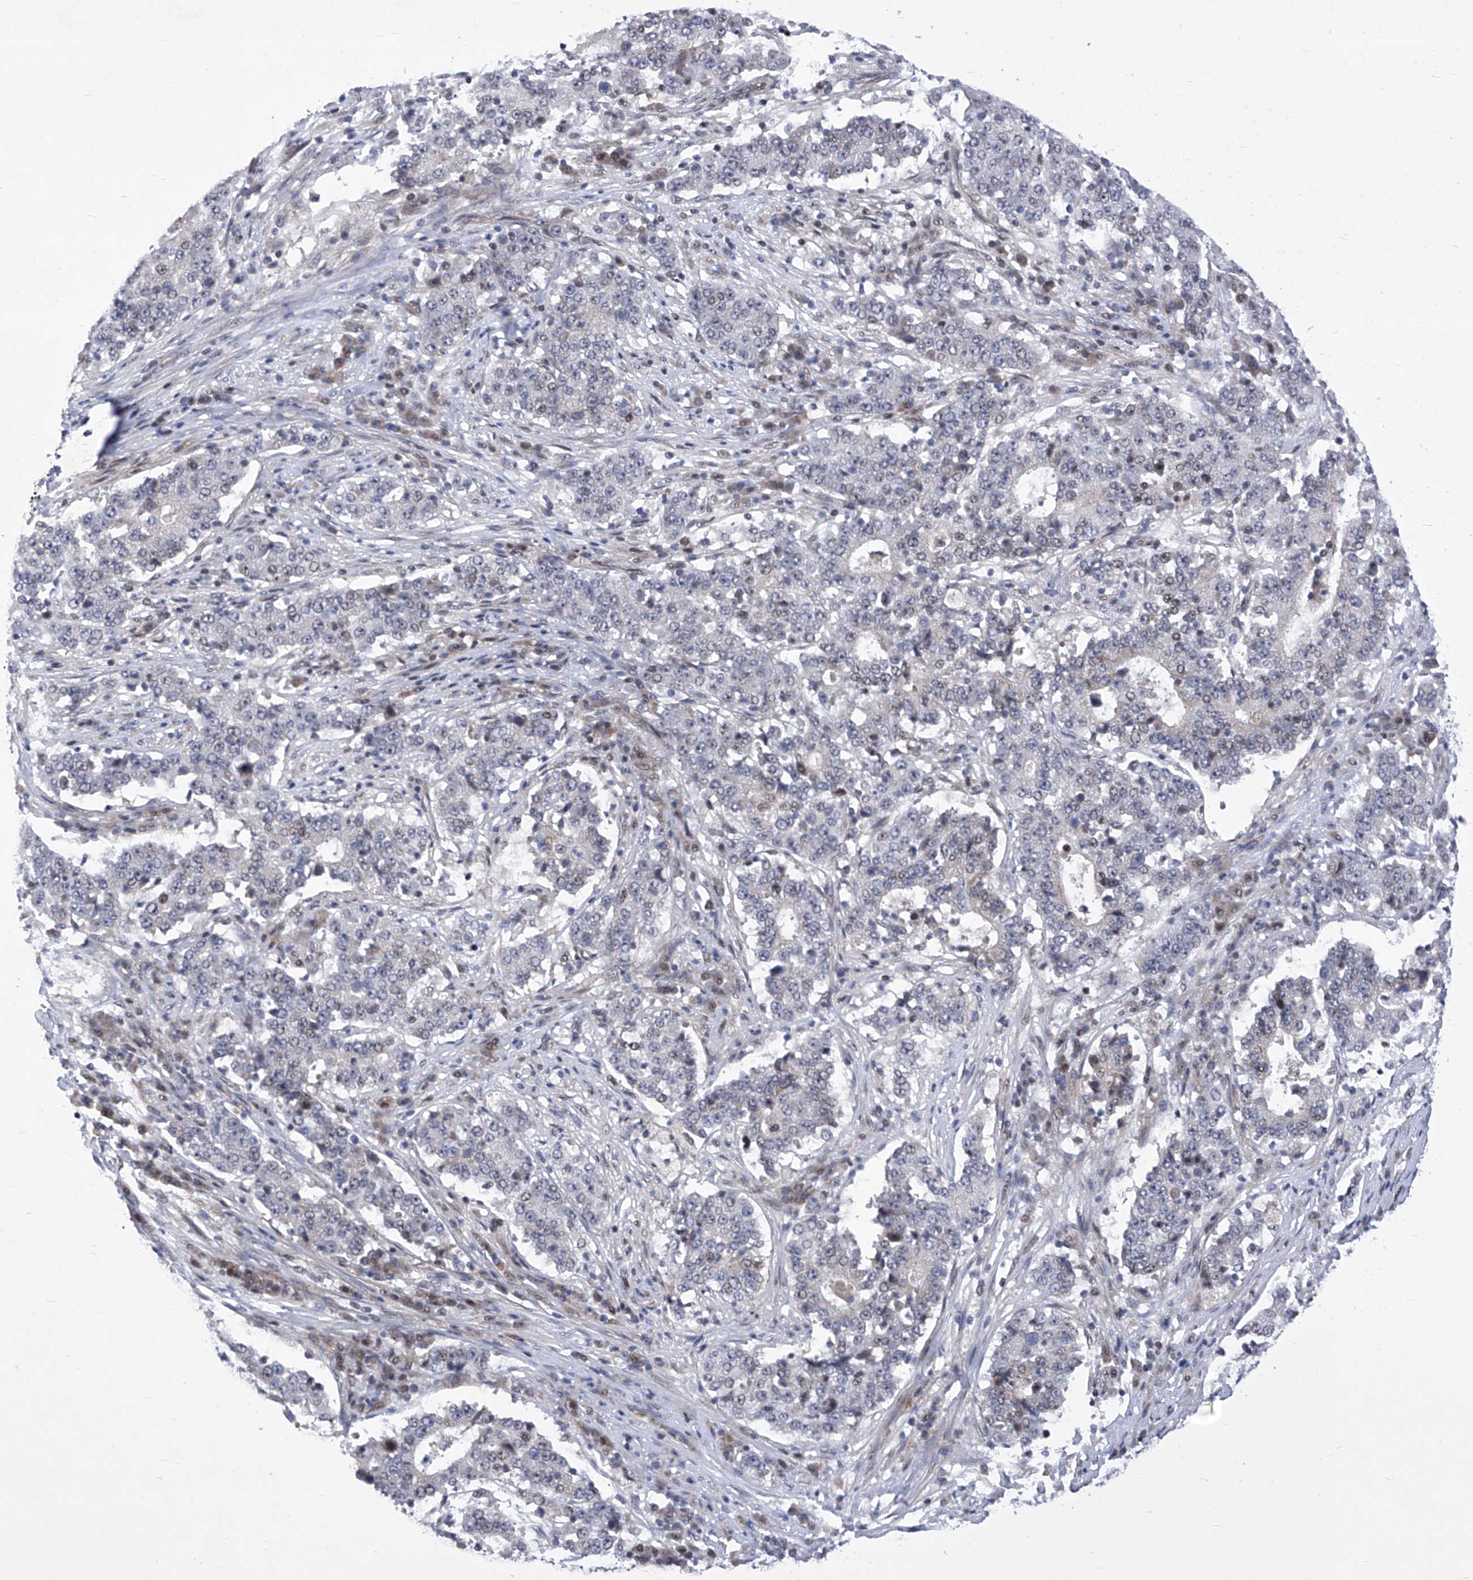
{"staining": {"intensity": "negative", "quantity": "none", "location": "none"}, "tissue": "stomach cancer", "cell_type": "Tumor cells", "image_type": "cancer", "snomed": [{"axis": "morphology", "description": "Adenocarcinoma, NOS"}, {"axis": "topography", "description": "Stomach"}], "caption": "The photomicrograph reveals no significant staining in tumor cells of adenocarcinoma (stomach).", "gene": "NUFIP1", "patient": {"sex": "male", "age": 59}}